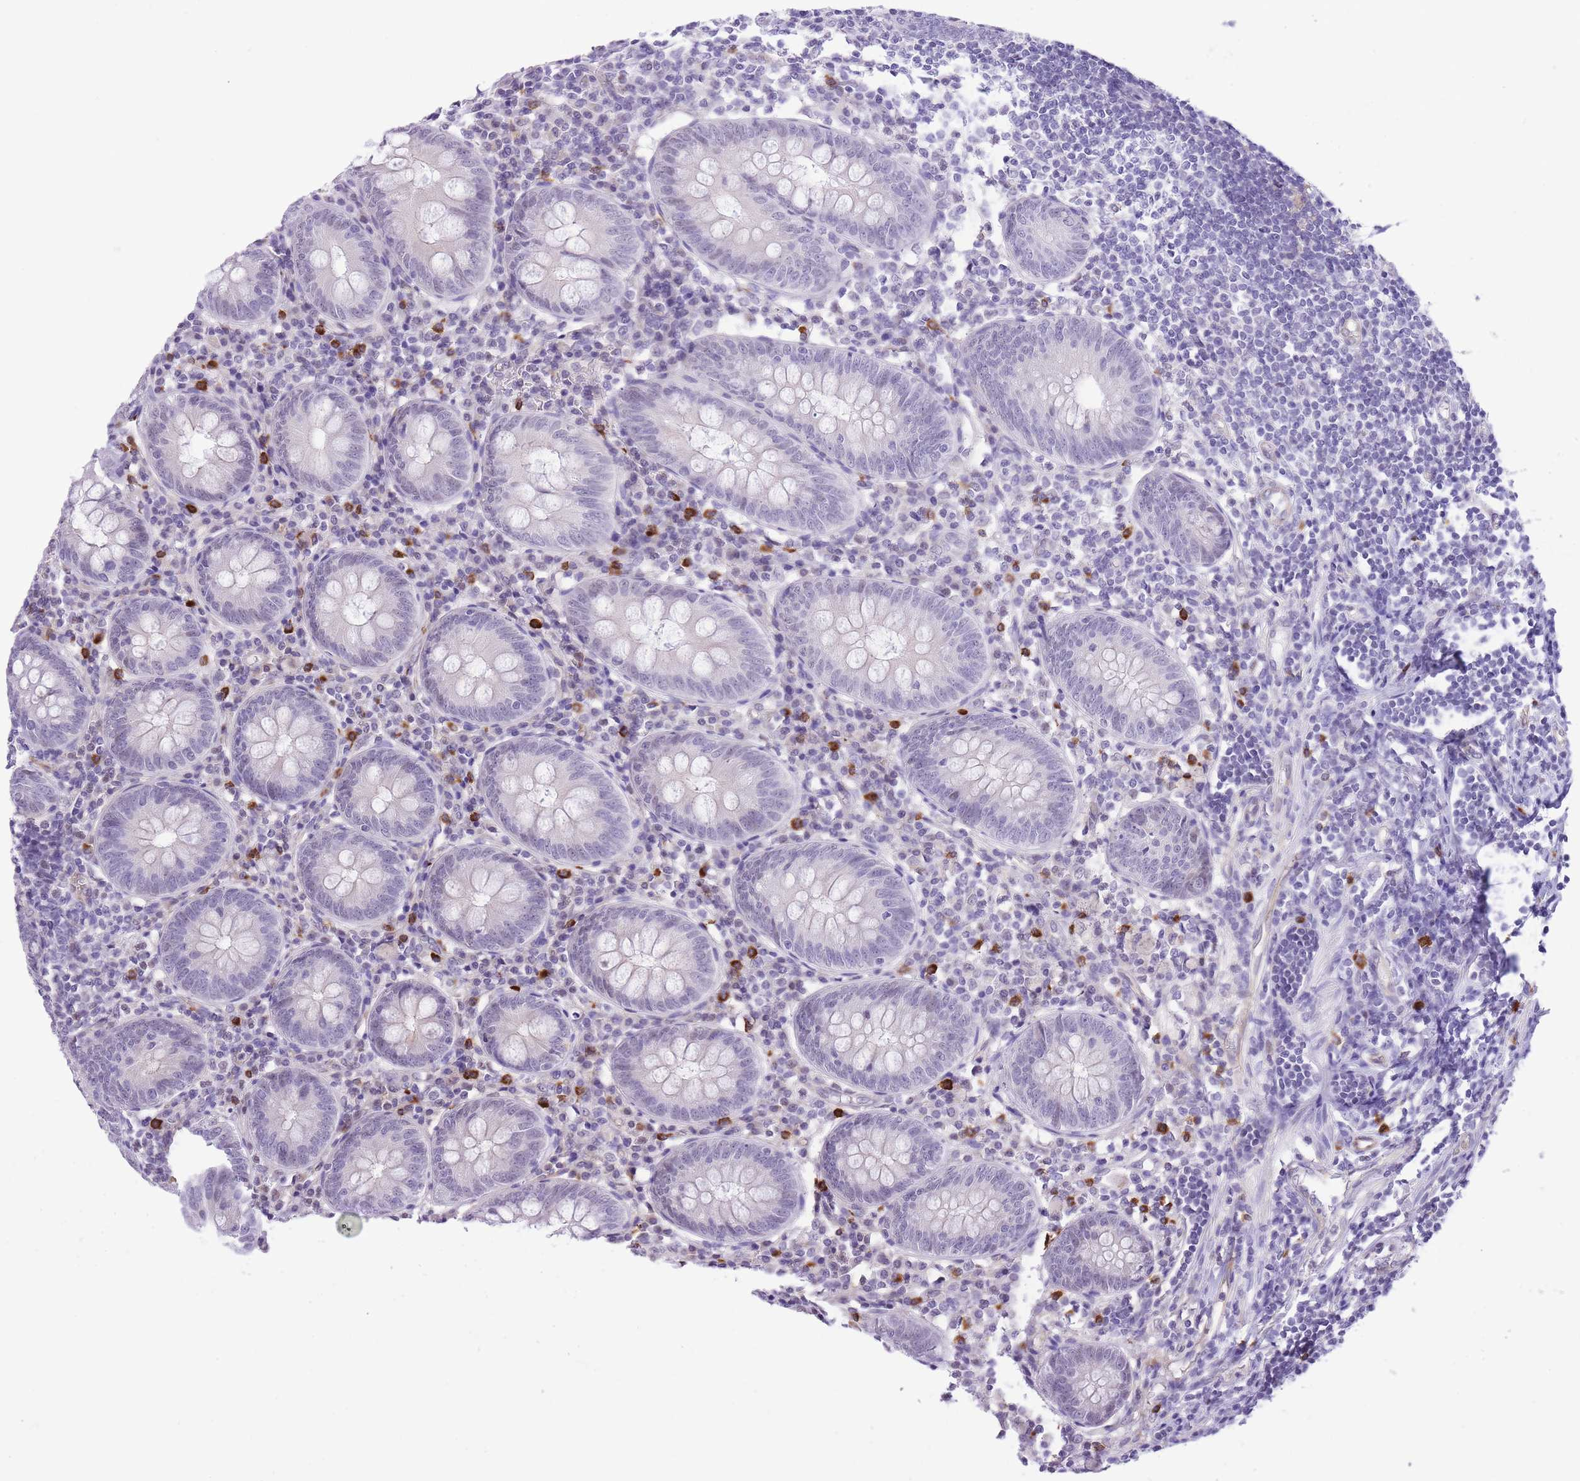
{"staining": {"intensity": "negative", "quantity": "none", "location": "none"}, "tissue": "appendix", "cell_type": "Glandular cells", "image_type": "normal", "snomed": [{"axis": "morphology", "description": "Normal tissue, NOS"}, {"axis": "topography", "description": "Appendix"}], "caption": "This is an immunohistochemistry micrograph of unremarkable human appendix. There is no staining in glandular cells.", "gene": "MEIOSIN", "patient": {"sex": "female", "age": 54}}